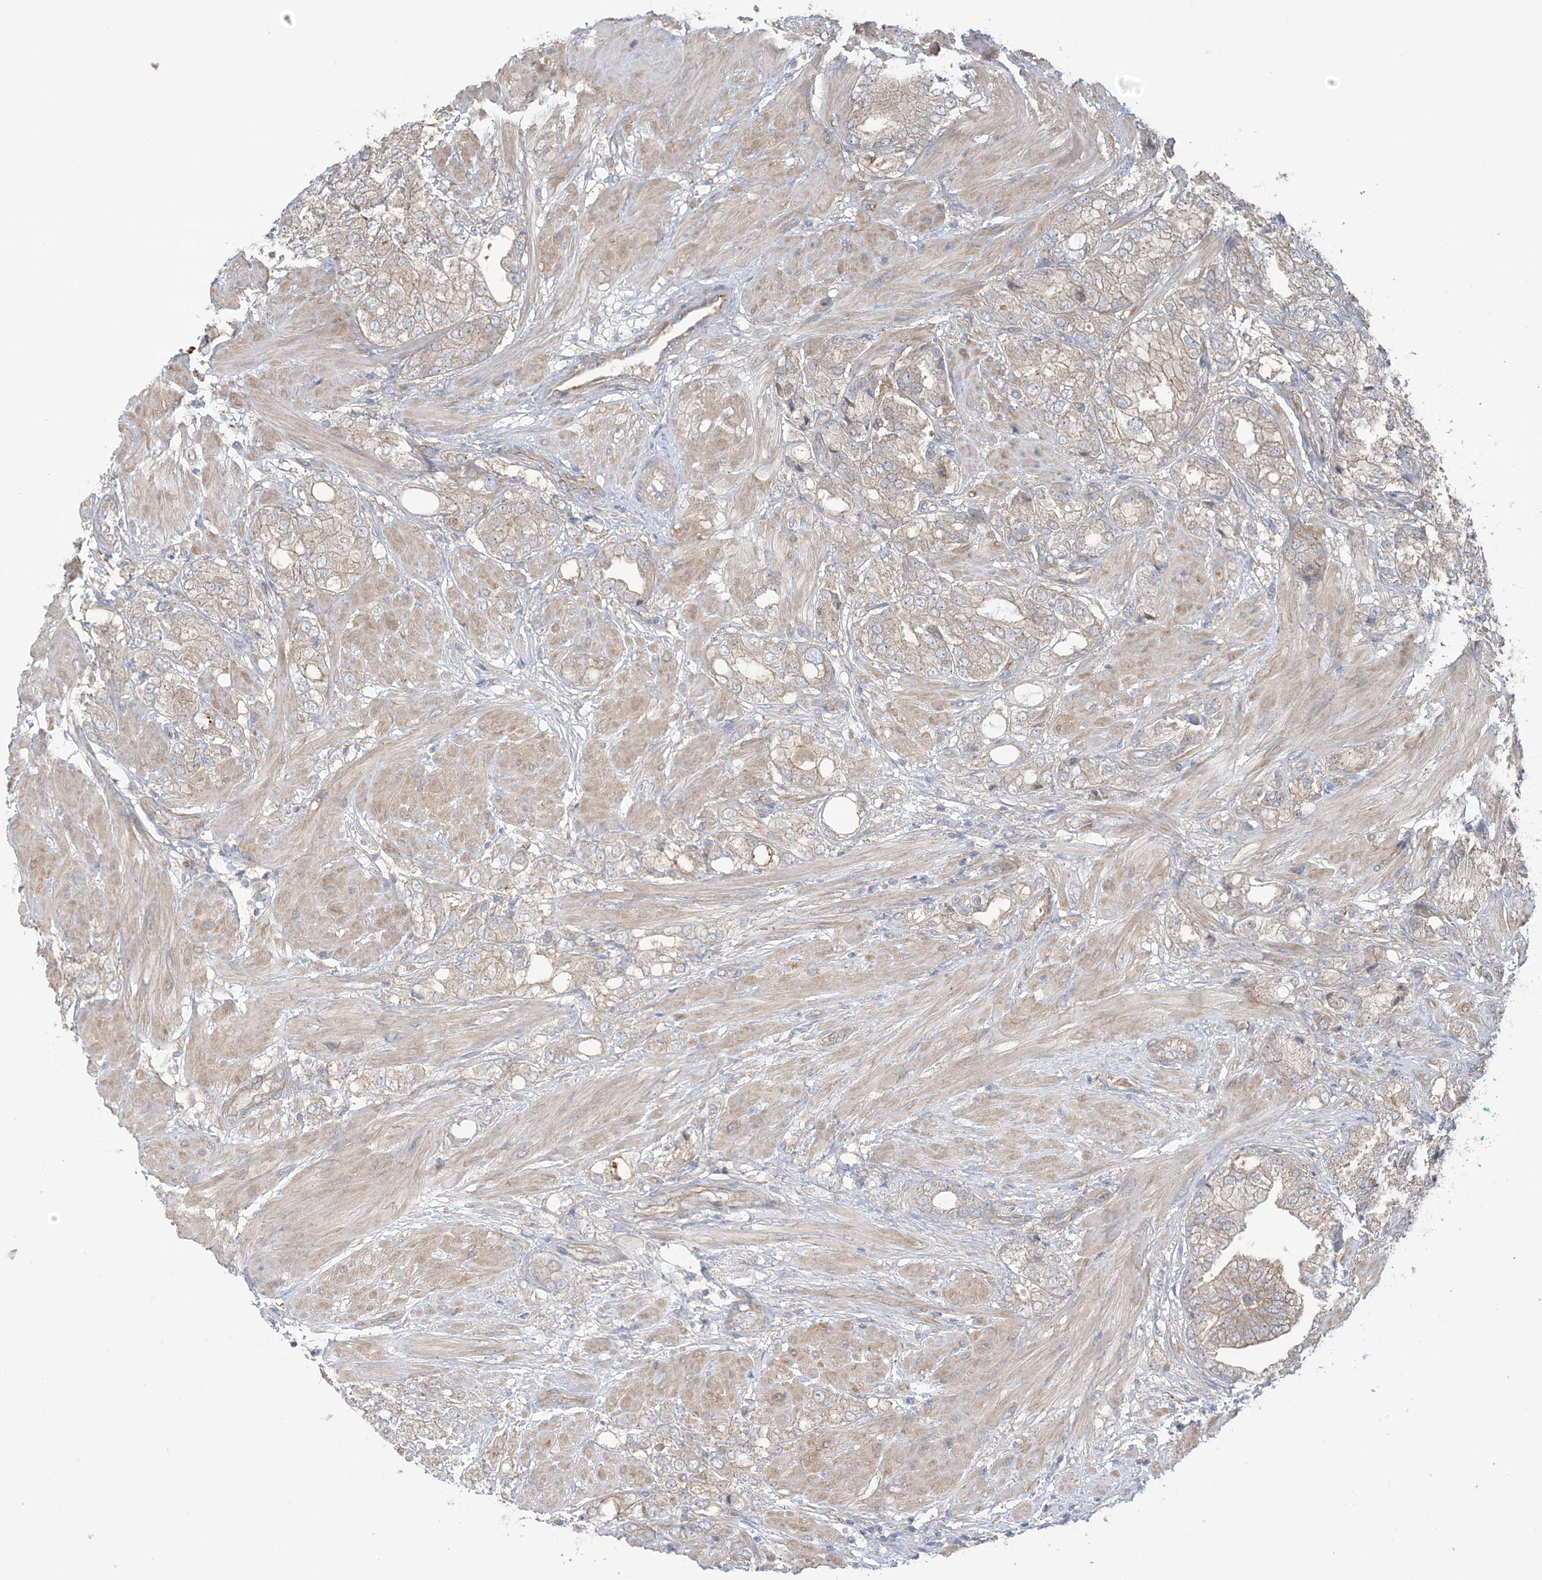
{"staining": {"intensity": "weak", "quantity": "25%-75%", "location": "cytoplasmic/membranous"}, "tissue": "prostate cancer", "cell_type": "Tumor cells", "image_type": "cancer", "snomed": [{"axis": "morphology", "description": "Adenocarcinoma, High grade"}, {"axis": "topography", "description": "Prostate"}], "caption": "Prostate cancer (high-grade adenocarcinoma) stained with DAB immunohistochemistry demonstrates low levels of weak cytoplasmic/membranous expression in about 25%-75% of tumor cells. The protein of interest is shown in brown color, while the nuclei are stained blue.", "gene": "CCNY", "patient": {"sex": "male", "age": 50}}